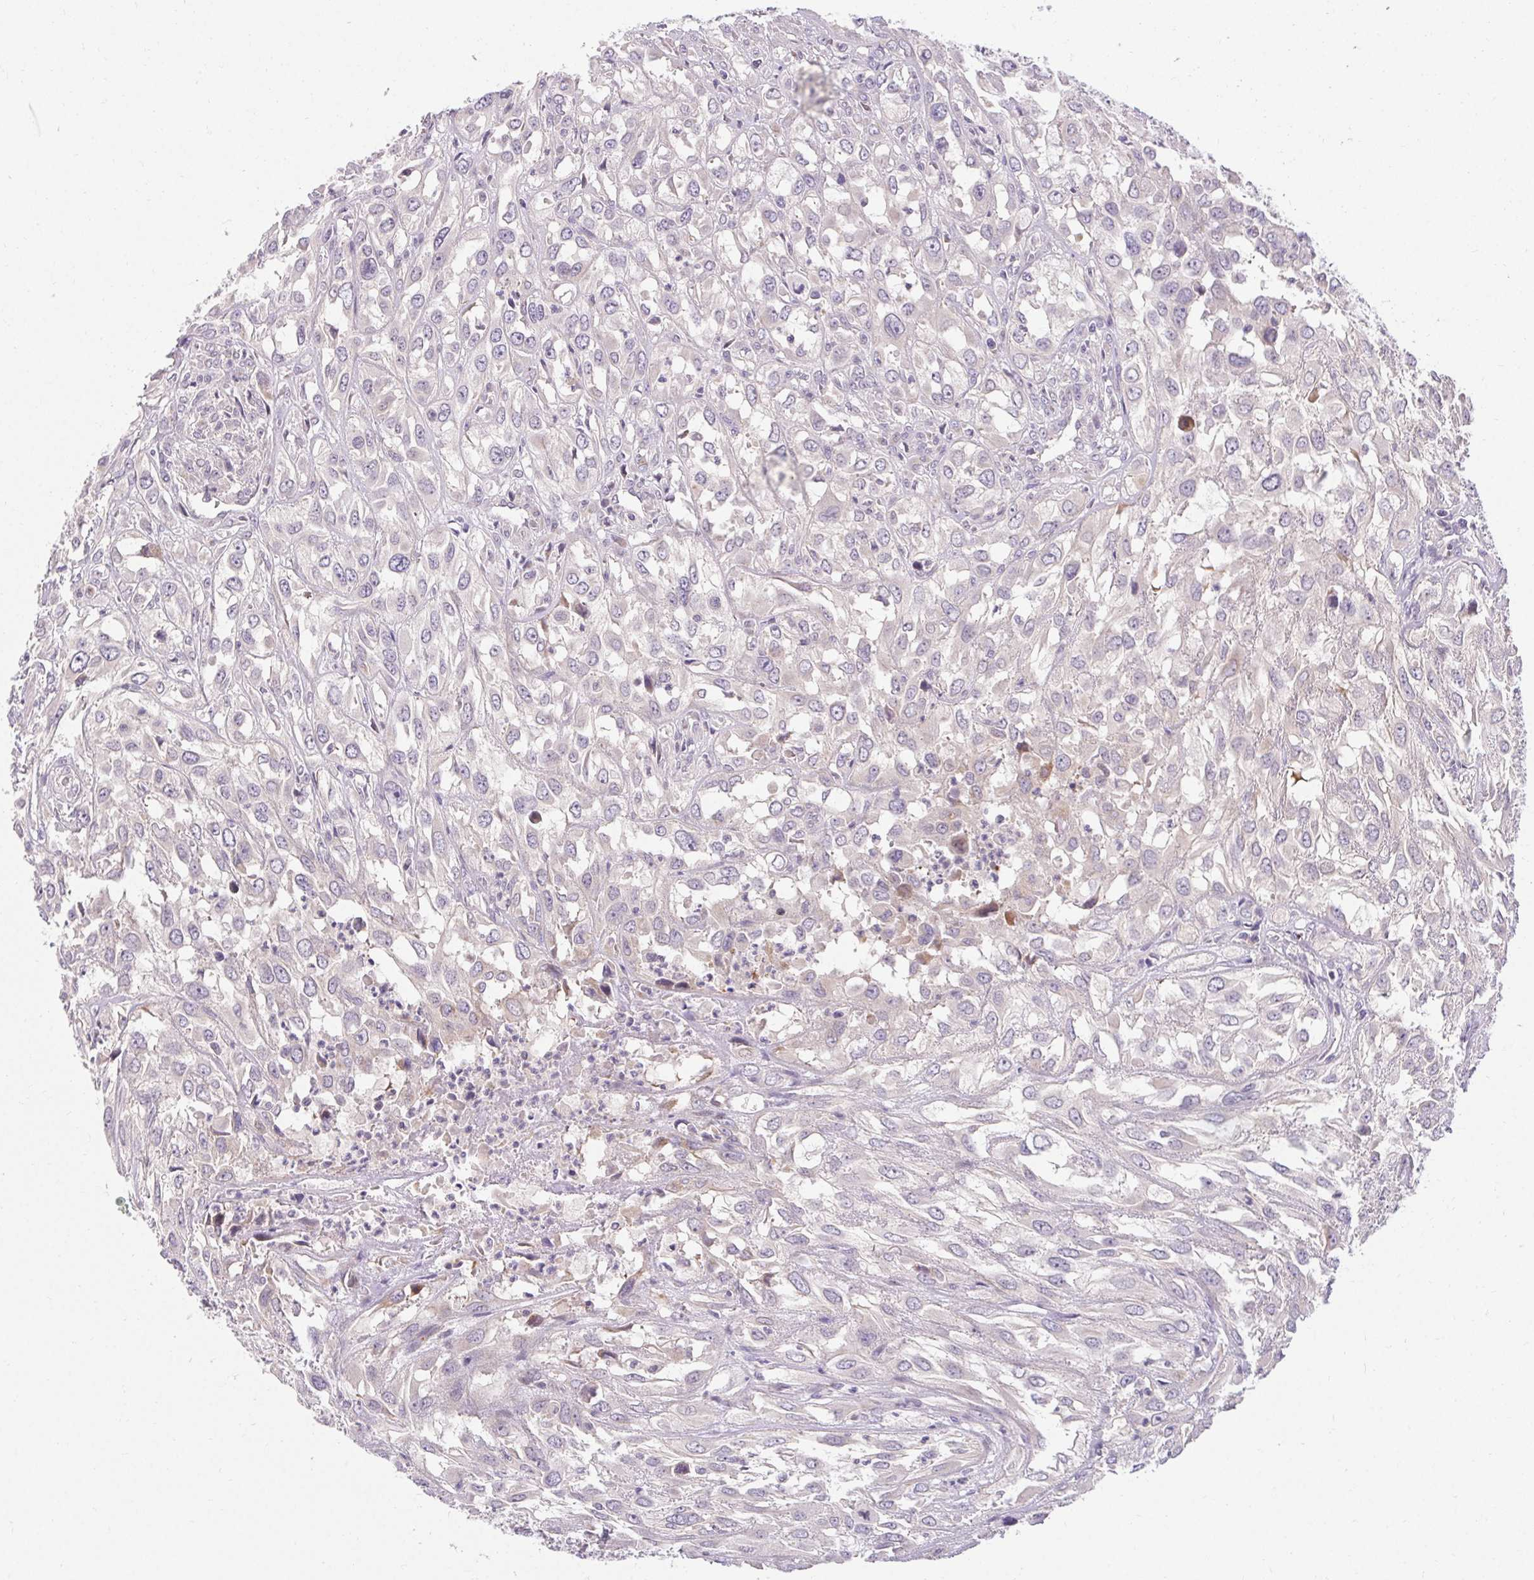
{"staining": {"intensity": "negative", "quantity": "none", "location": "none"}, "tissue": "urothelial cancer", "cell_type": "Tumor cells", "image_type": "cancer", "snomed": [{"axis": "morphology", "description": "Urothelial carcinoma, High grade"}, {"axis": "topography", "description": "Urinary bladder"}], "caption": "The photomicrograph reveals no staining of tumor cells in high-grade urothelial carcinoma.", "gene": "TMEM52B", "patient": {"sex": "male", "age": 67}}